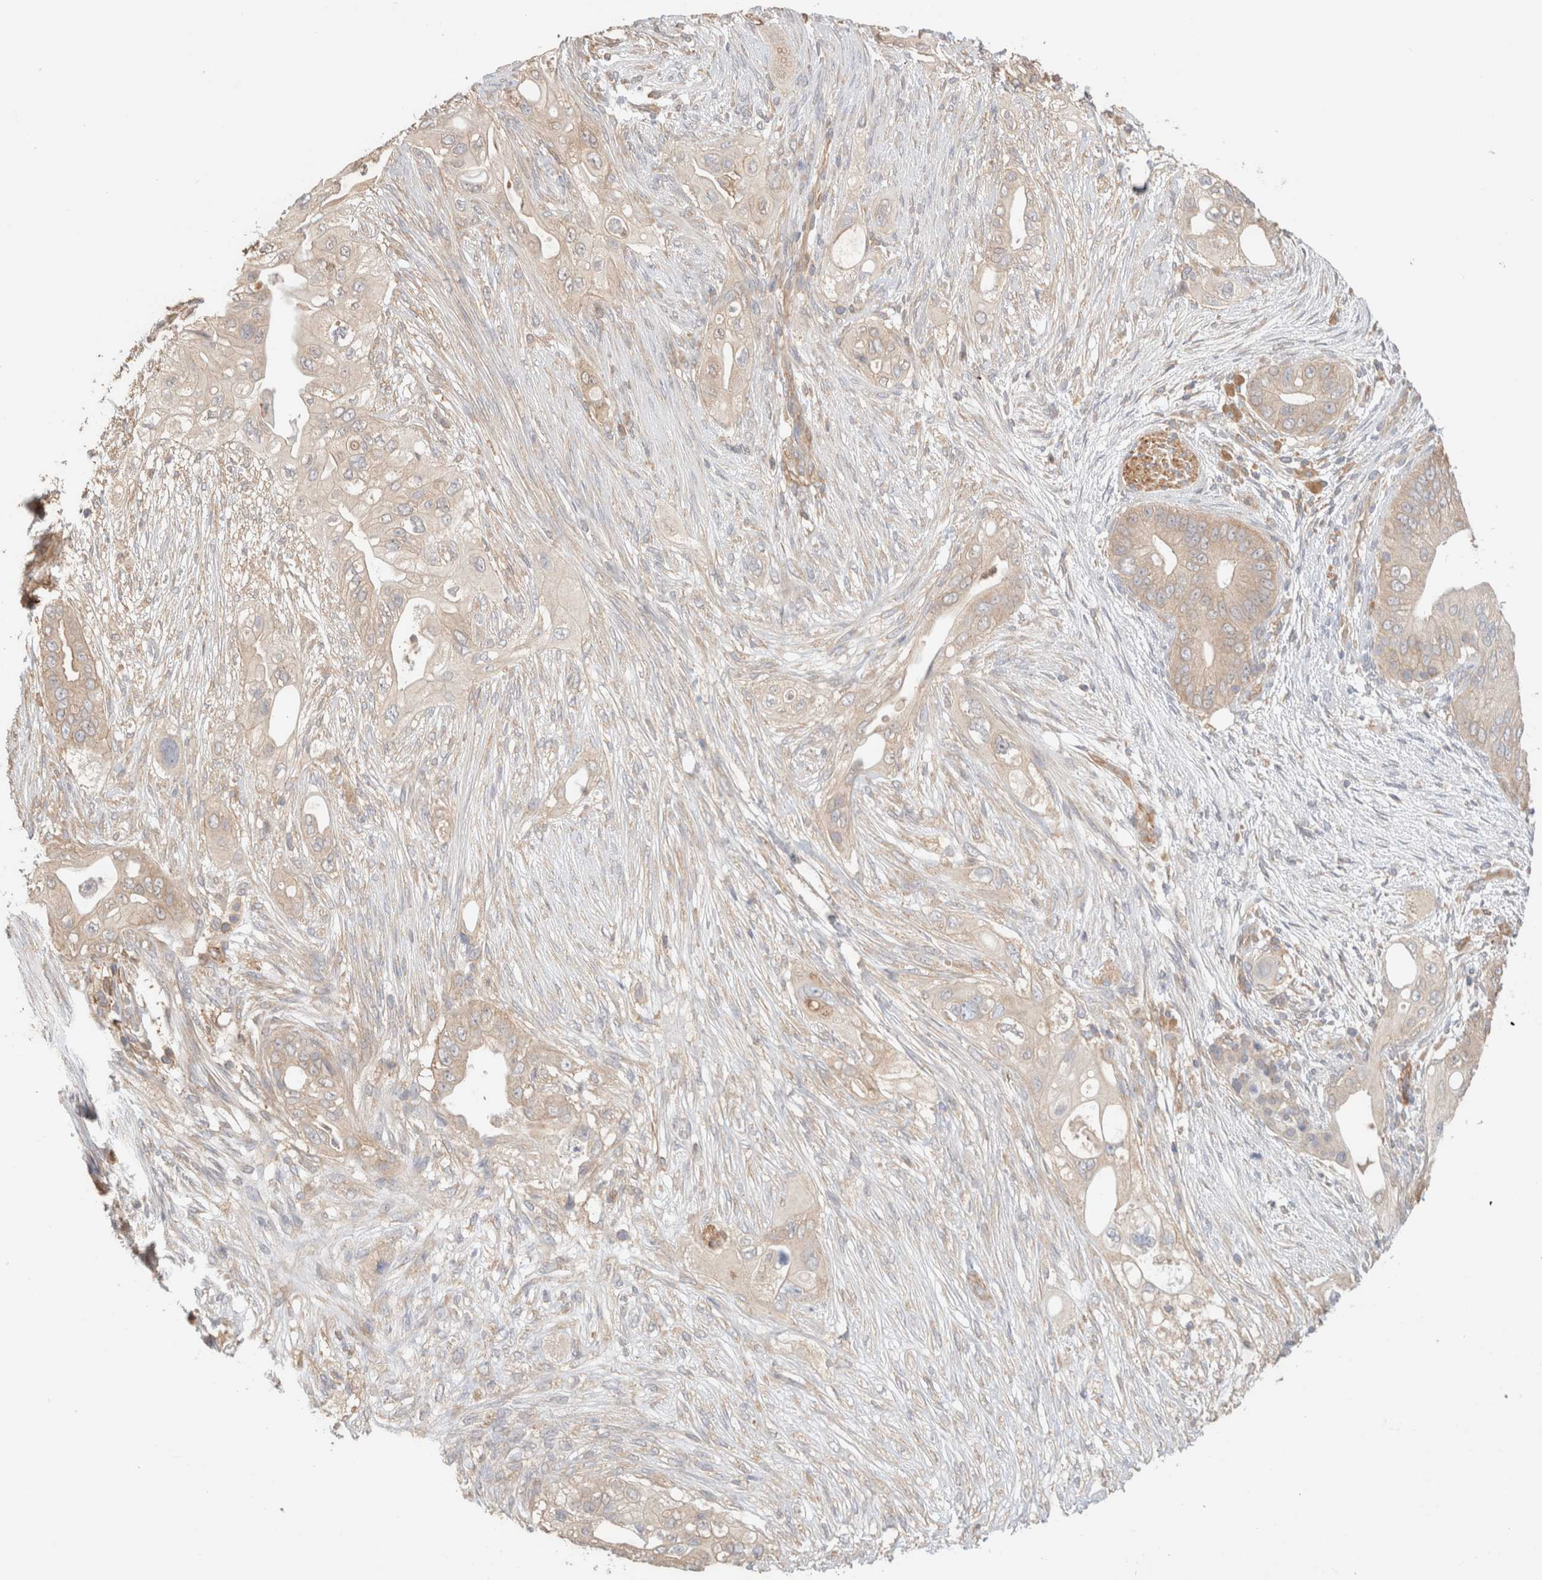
{"staining": {"intensity": "weak", "quantity": ">75%", "location": "cytoplasmic/membranous"}, "tissue": "pancreatic cancer", "cell_type": "Tumor cells", "image_type": "cancer", "snomed": [{"axis": "morphology", "description": "Adenocarcinoma, NOS"}, {"axis": "topography", "description": "Pancreas"}], "caption": "Adenocarcinoma (pancreatic) stained with a protein marker shows weak staining in tumor cells.", "gene": "CFAP418", "patient": {"sex": "male", "age": 53}}